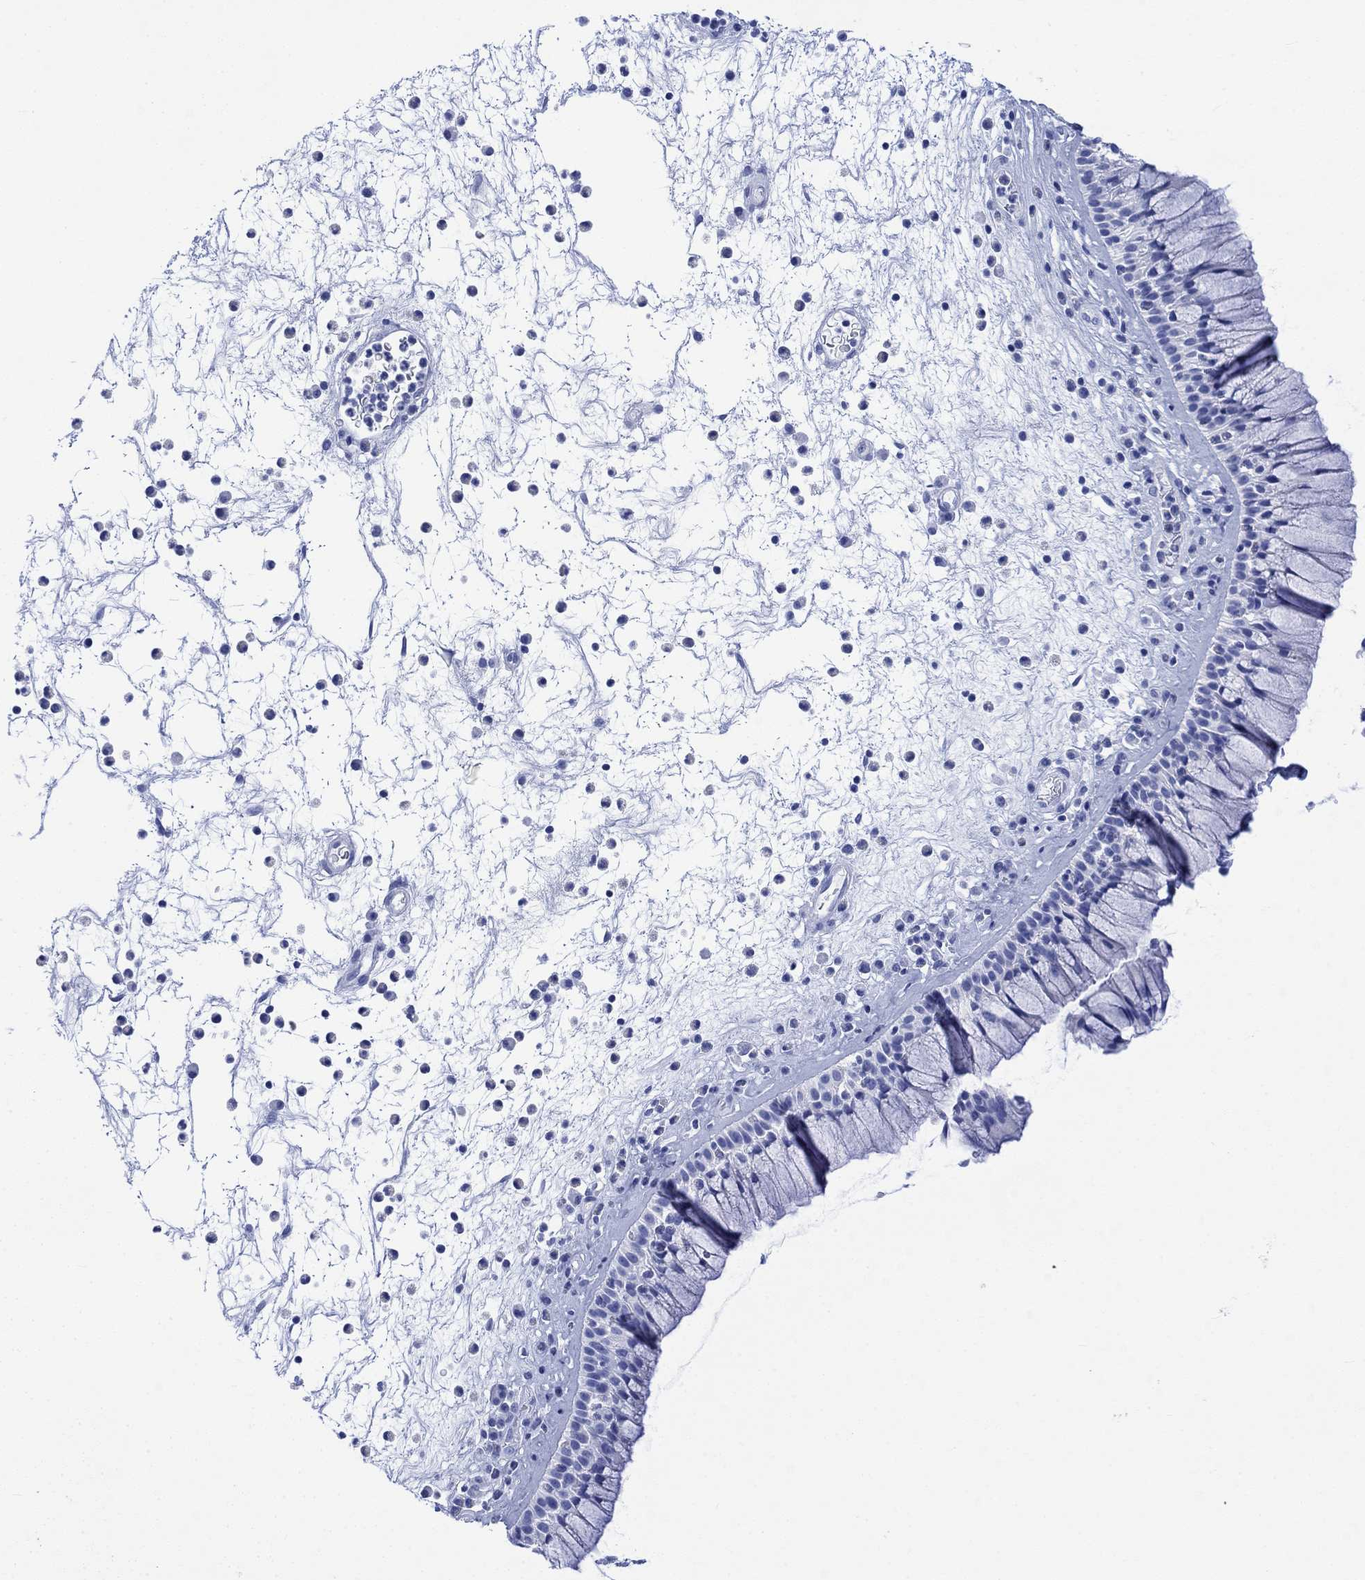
{"staining": {"intensity": "negative", "quantity": "none", "location": "none"}, "tissue": "nasopharynx", "cell_type": "Respiratory epithelial cells", "image_type": "normal", "snomed": [{"axis": "morphology", "description": "Normal tissue, NOS"}, {"axis": "topography", "description": "Nasopharynx"}], "caption": "A high-resolution histopathology image shows immunohistochemistry (IHC) staining of unremarkable nasopharynx, which reveals no significant positivity in respiratory epithelial cells.", "gene": "CELF4", "patient": {"sex": "male", "age": 77}}